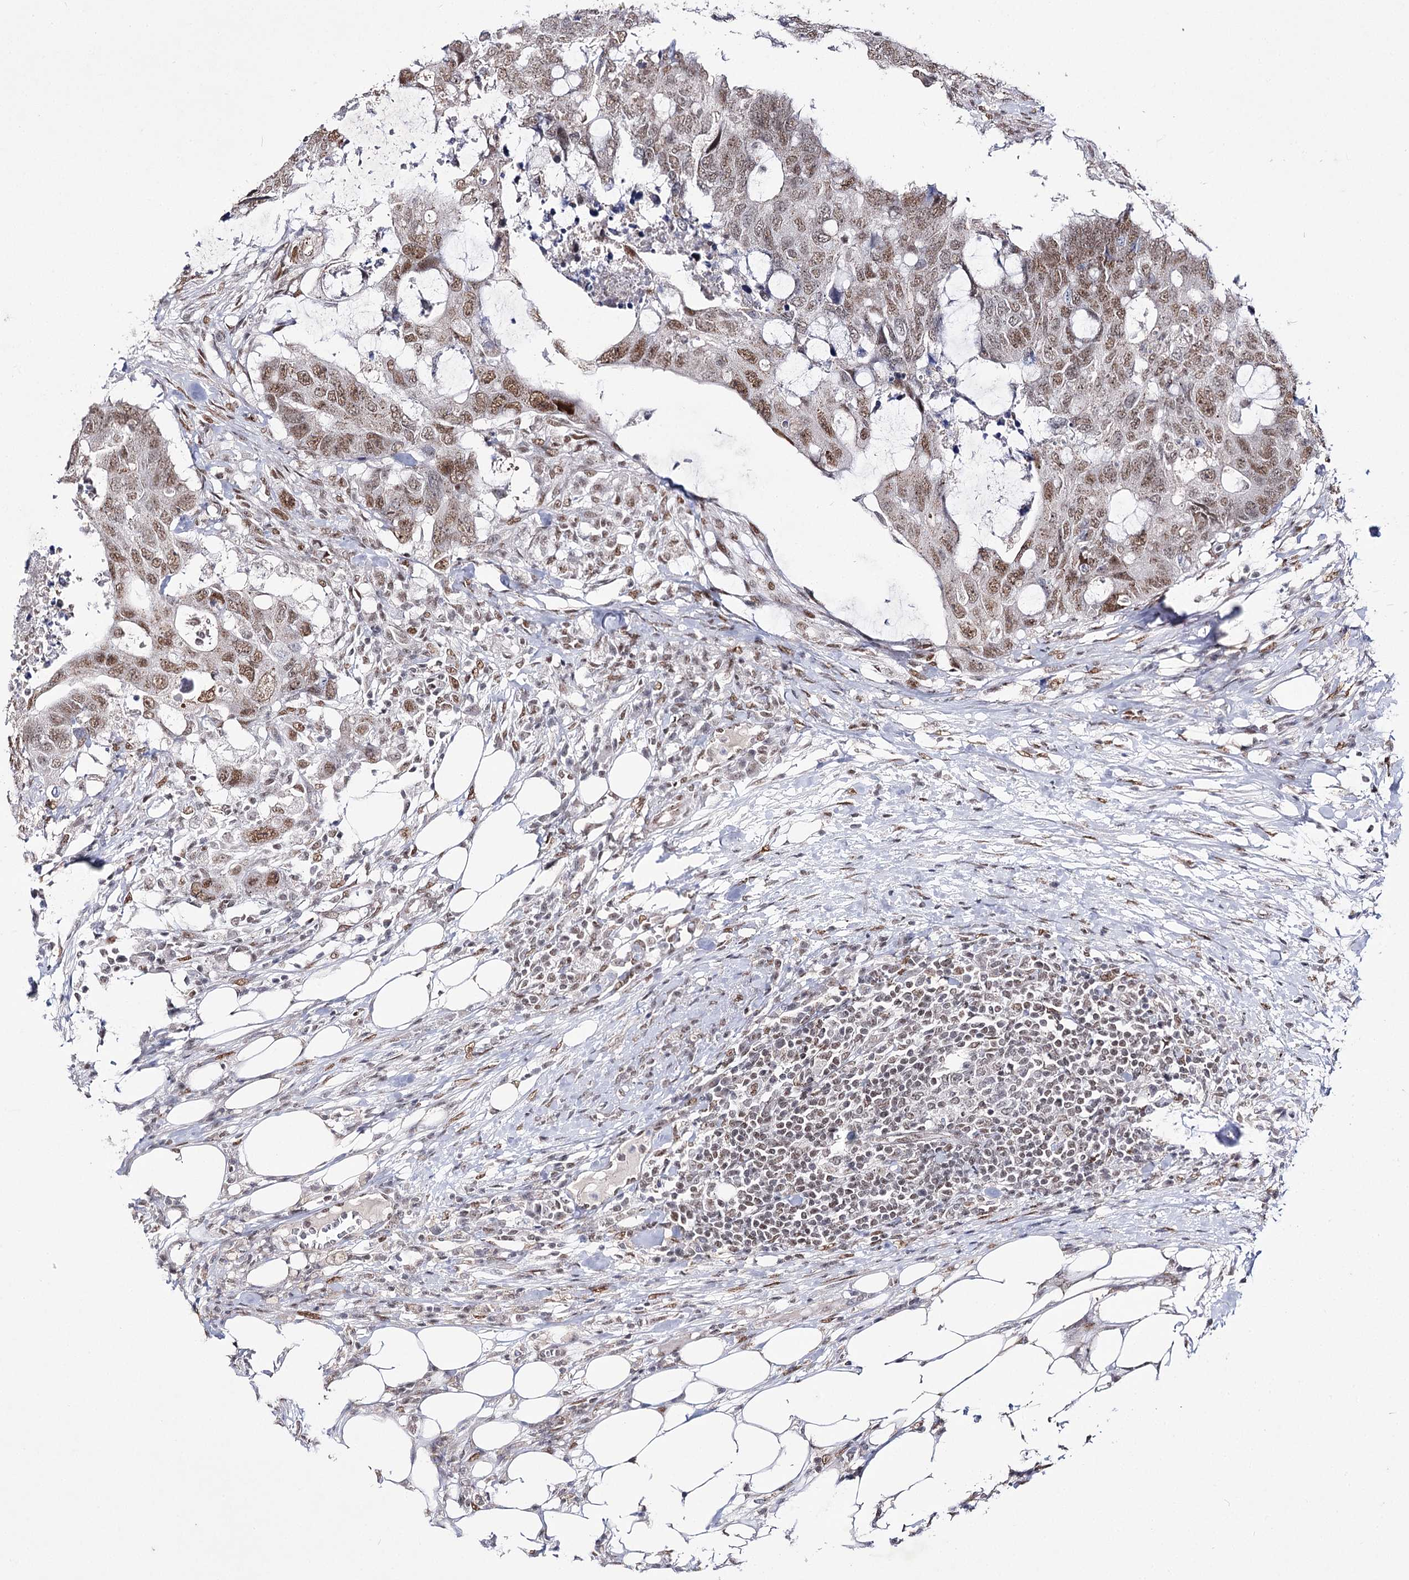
{"staining": {"intensity": "moderate", "quantity": ">75%", "location": "nuclear"}, "tissue": "colorectal cancer", "cell_type": "Tumor cells", "image_type": "cancer", "snomed": [{"axis": "morphology", "description": "Adenocarcinoma, NOS"}, {"axis": "topography", "description": "Colon"}], "caption": "This photomicrograph exhibits immunohistochemistry staining of colorectal cancer, with medium moderate nuclear expression in about >75% of tumor cells.", "gene": "VGLL4", "patient": {"sex": "male", "age": 71}}